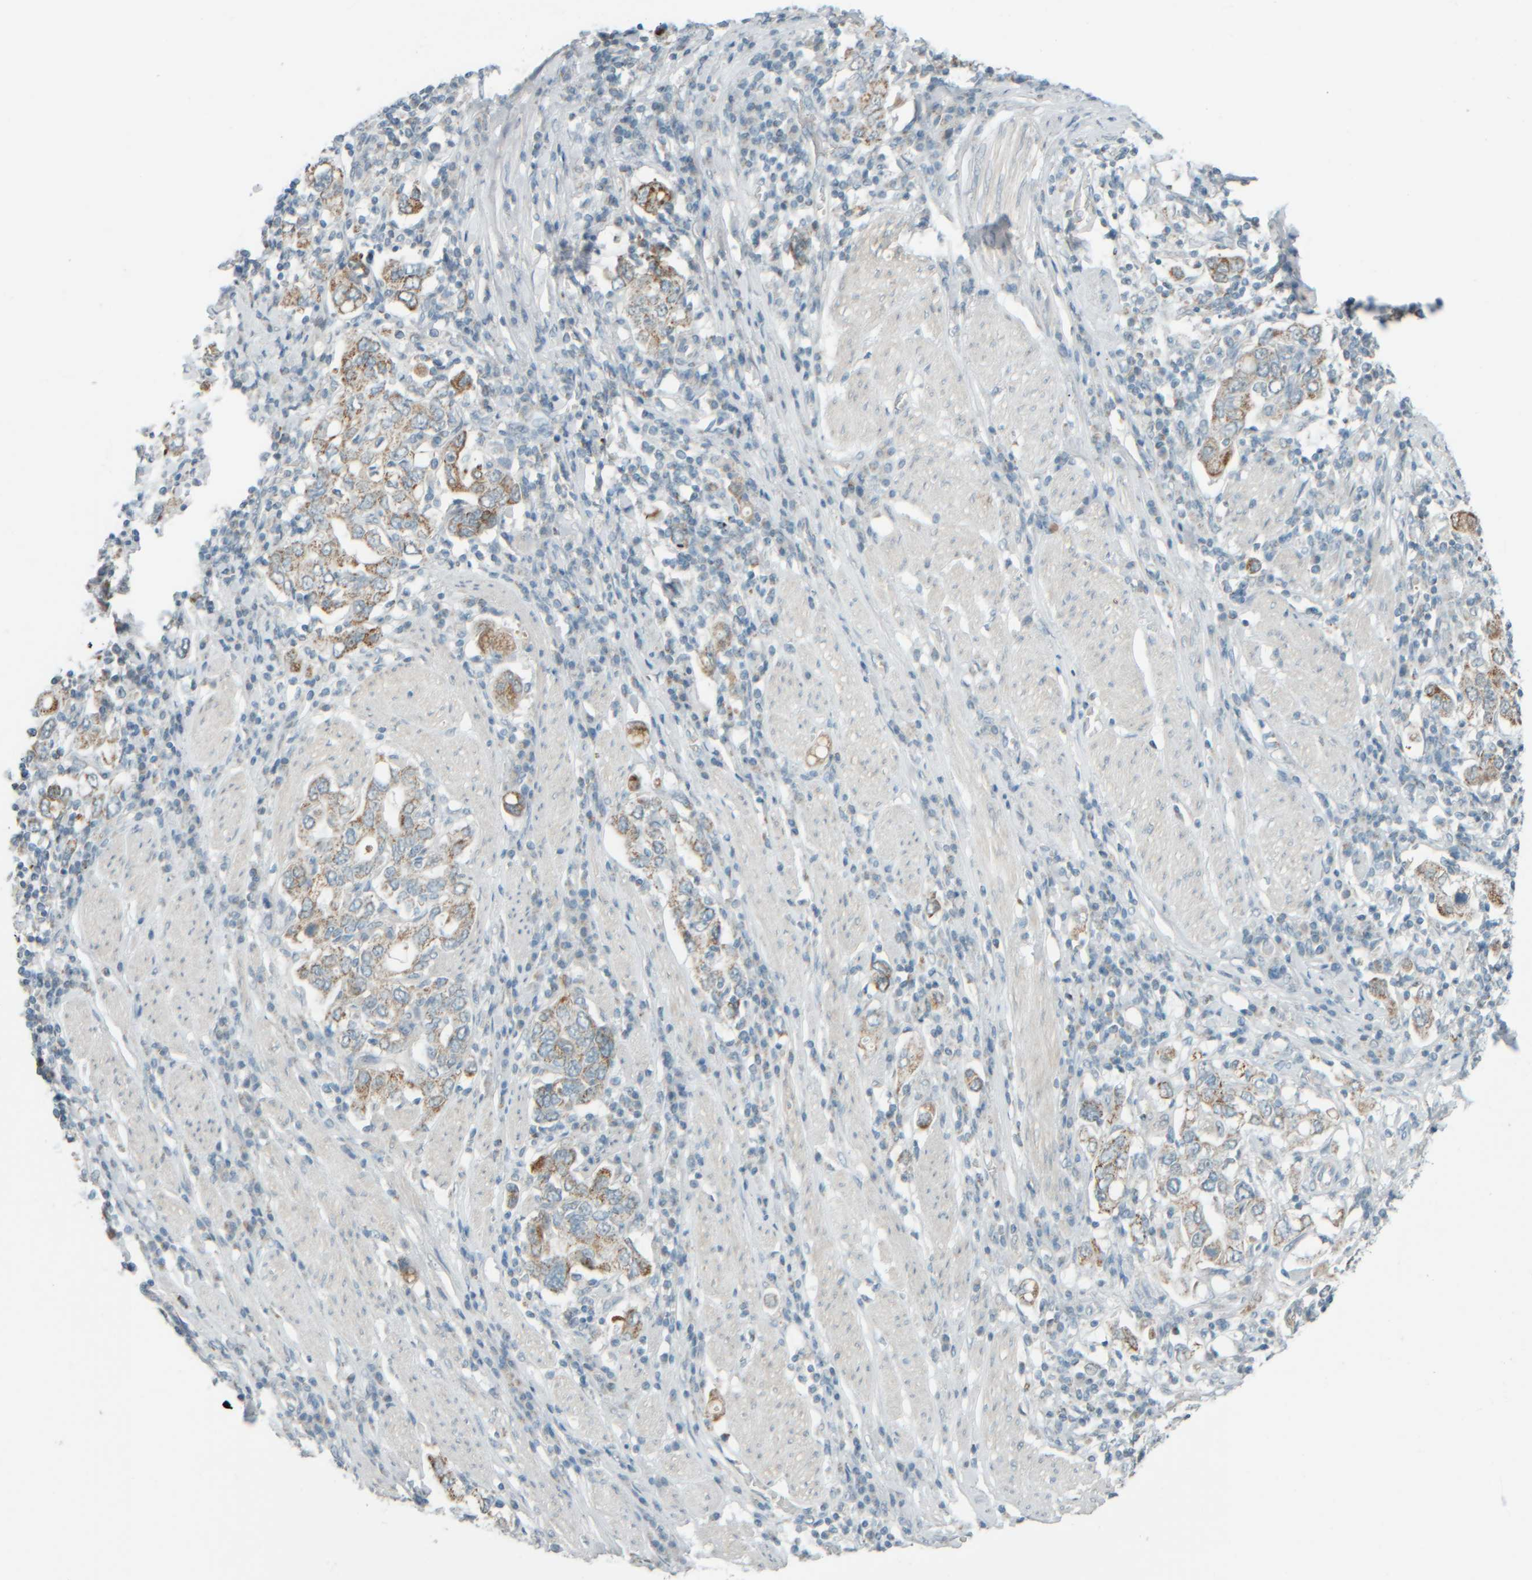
{"staining": {"intensity": "moderate", "quantity": ">75%", "location": "cytoplasmic/membranous"}, "tissue": "stomach cancer", "cell_type": "Tumor cells", "image_type": "cancer", "snomed": [{"axis": "morphology", "description": "Adenocarcinoma, NOS"}, {"axis": "topography", "description": "Stomach, upper"}], "caption": "Moderate cytoplasmic/membranous protein staining is identified in approximately >75% of tumor cells in stomach adenocarcinoma.", "gene": "PTGES3L-AARSD1", "patient": {"sex": "male", "age": 62}}